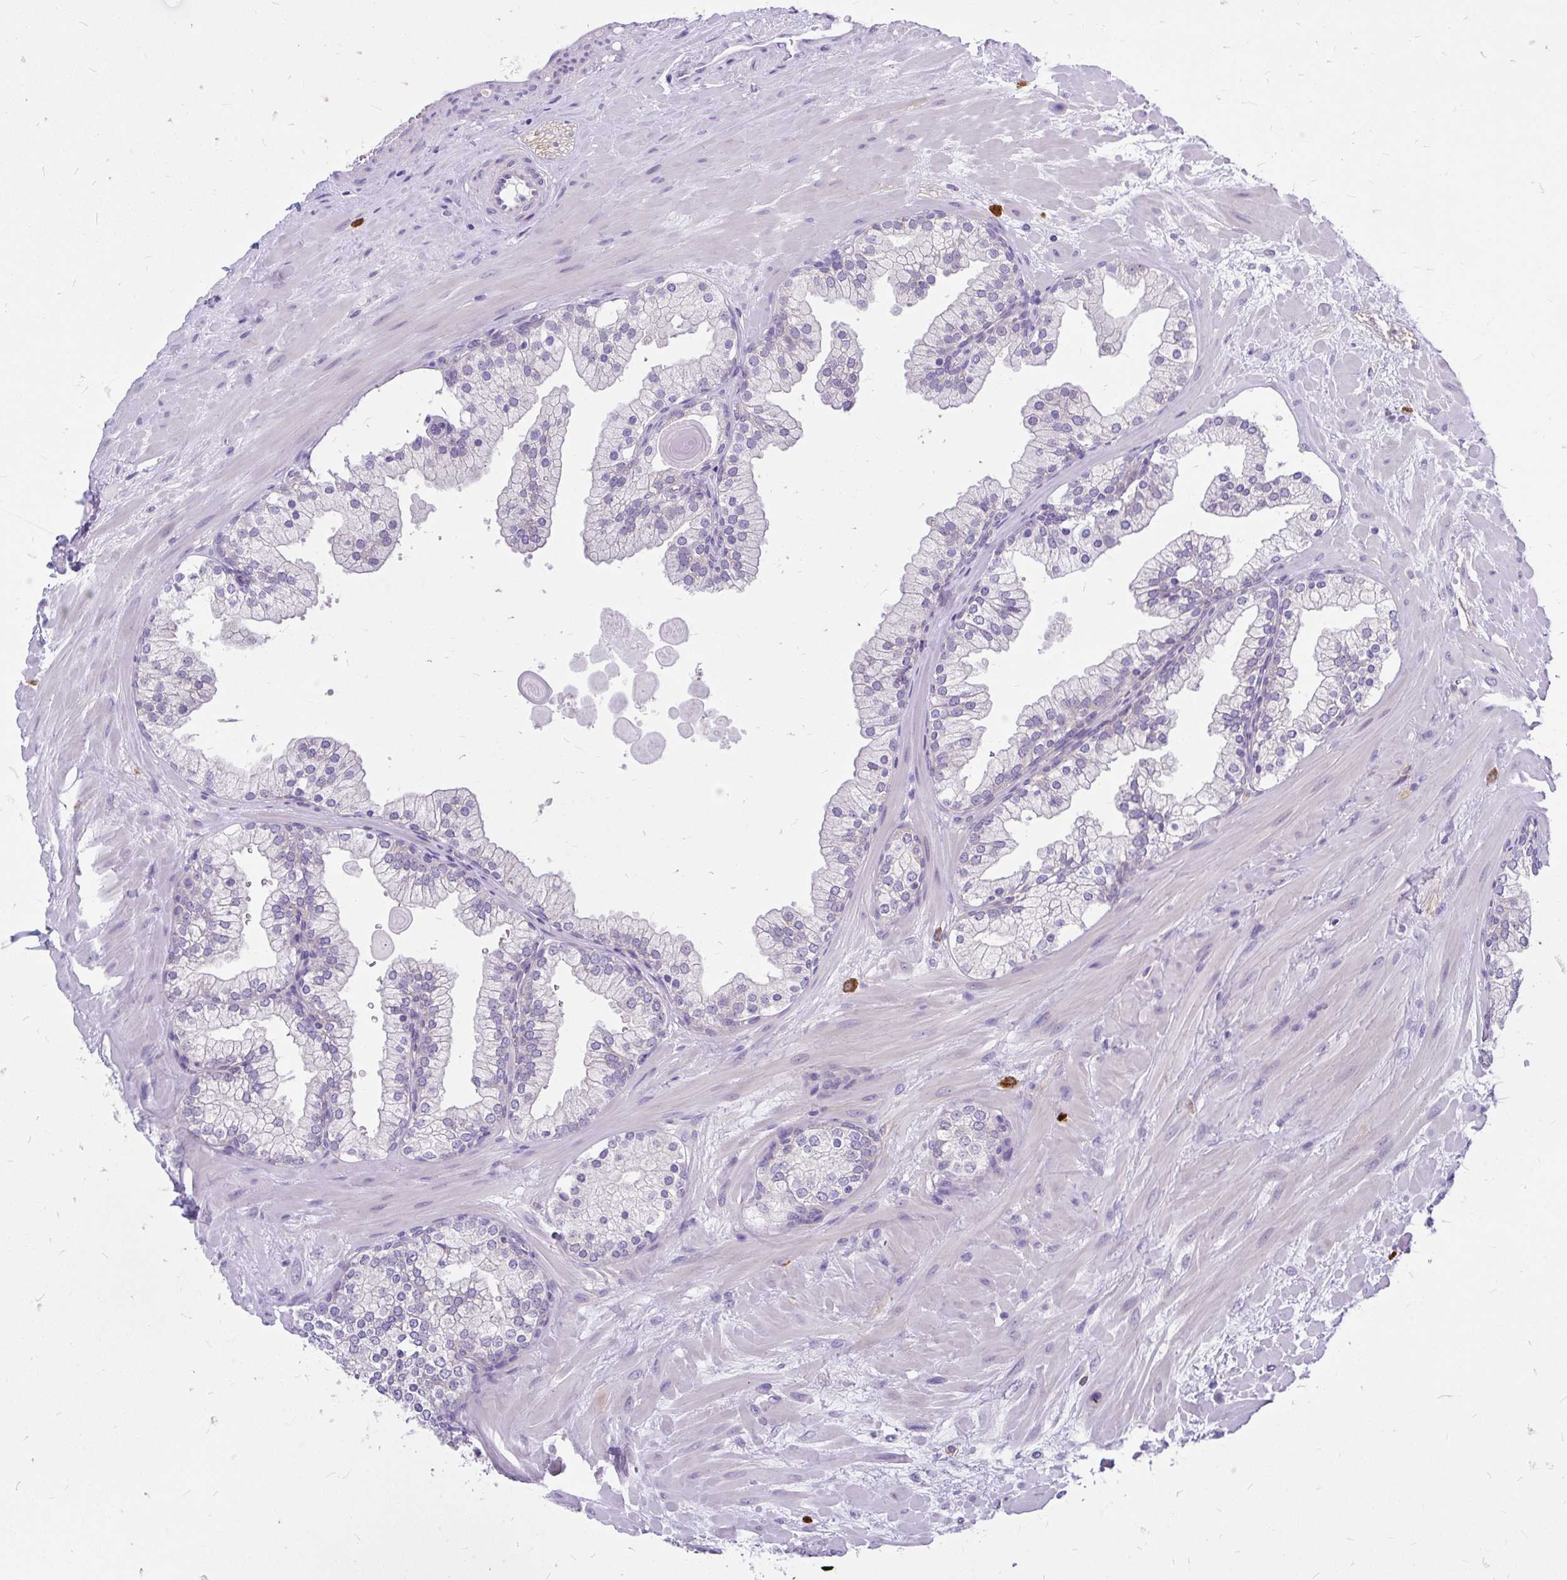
{"staining": {"intensity": "negative", "quantity": "none", "location": "none"}, "tissue": "prostate", "cell_type": "Glandular cells", "image_type": "normal", "snomed": [{"axis": "morphology", "description": "Normal tissue, NOS"}, {"axis": "topography", "description": "Prostate"}, {"axis": "topography", "description": "Peripheral nerve tissue"}], "caption": "Protein analysis of benign prostate exhibits no significant positivity in glandular cells. Brightfield microscopy of immunohistochemistry (IHC) stained with DAB (brown) and hematoxylin (blue), captured at high magnification.", "gene": "MAP1LC3A", "patient": {"sex": "male", "age": 61}}